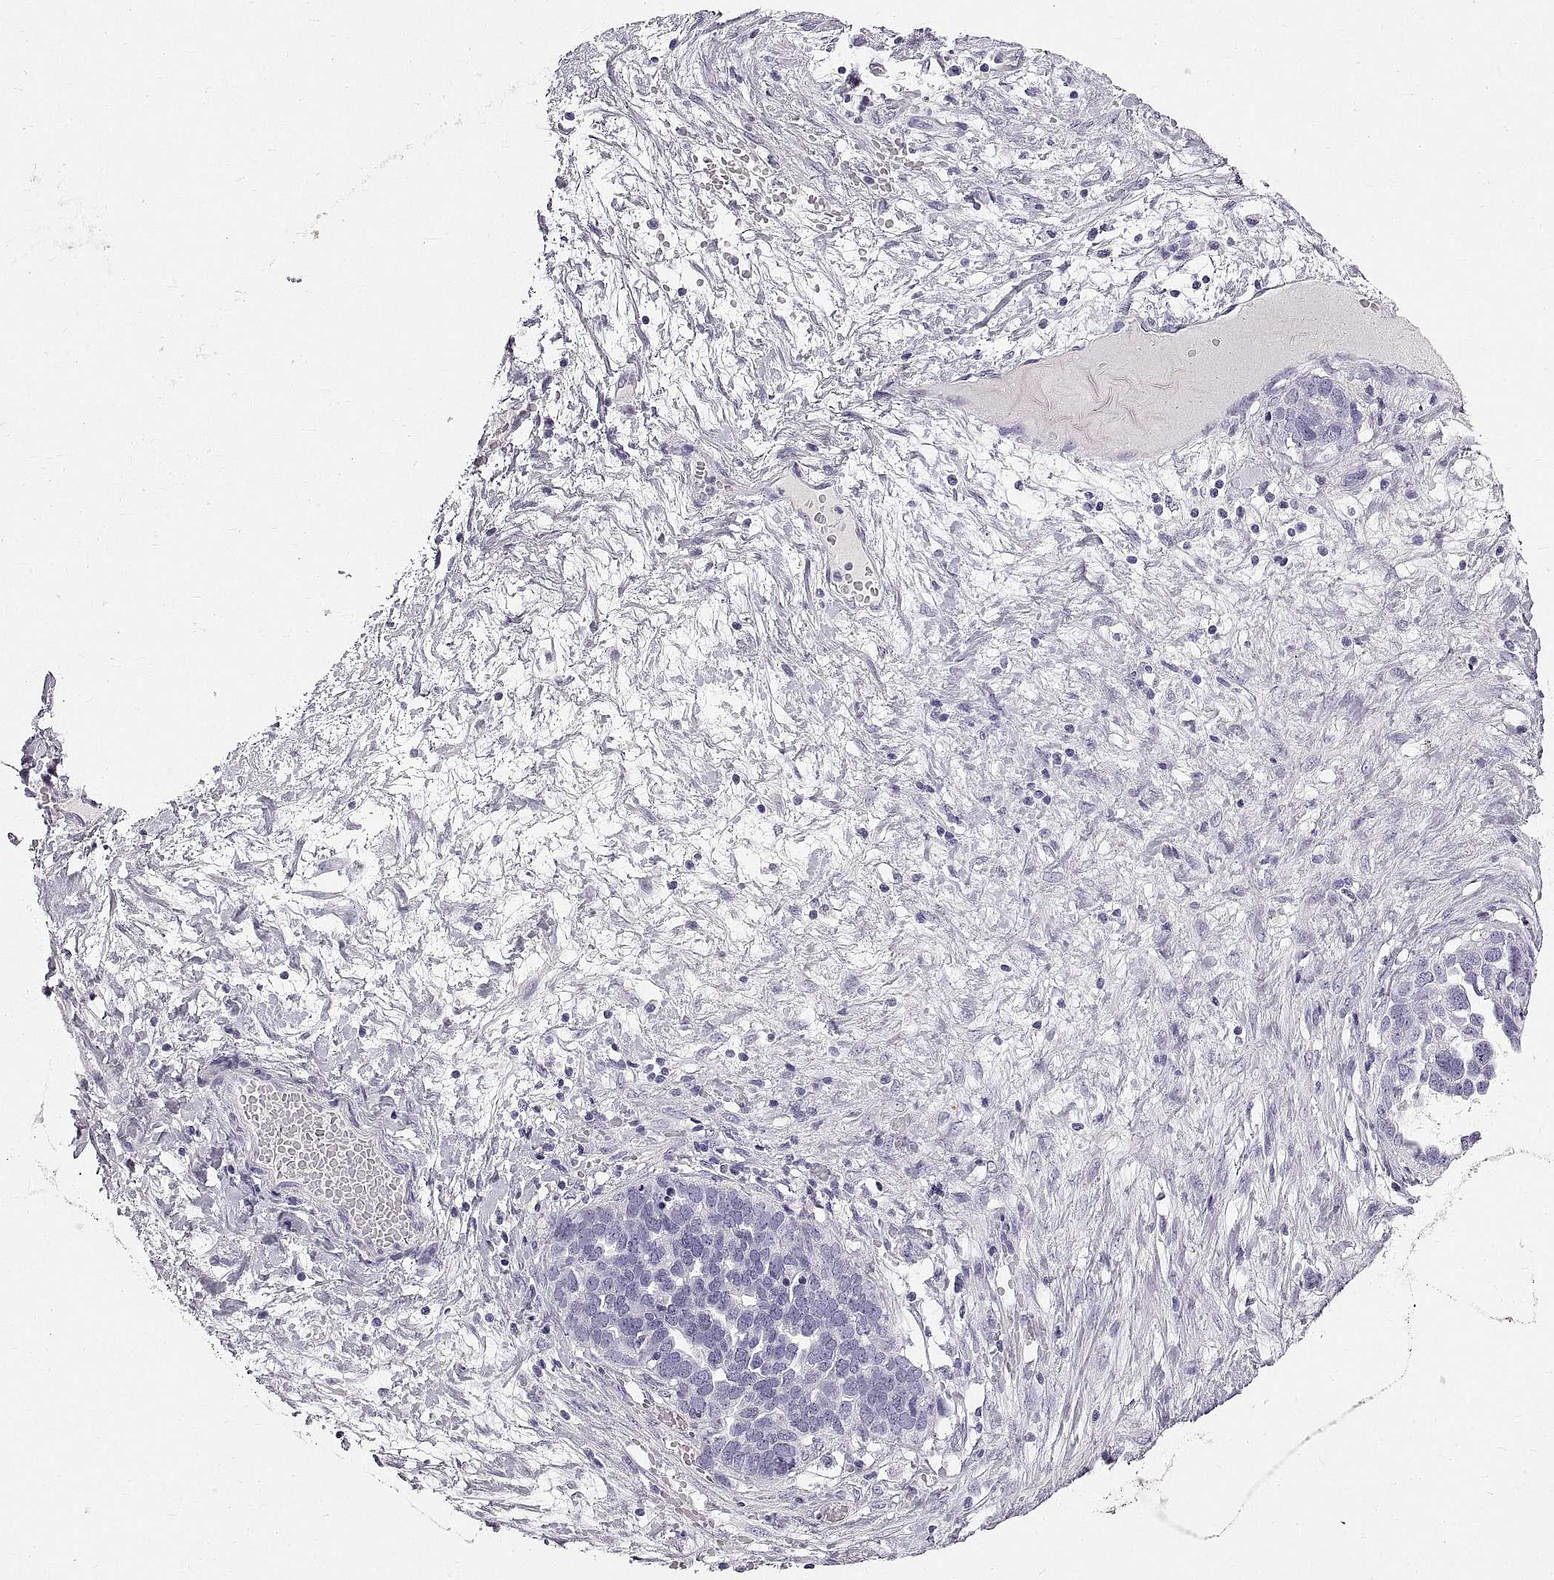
{"staining": {"intensity": "negative", "quantity": "none", "location": "none"}, "tissue": "ovarian cancer", "cell_type": "Tumor cells", "image_type": "cancer", "snomed": [{"axis": "morphology", "description": "Cystadenocarcinoma, serous, NOS"}, {"axis": "topography", "description": "Ovary"}], "caption": "High power microscopy histopathology image of an immunohistochemistry histopathology image of ovarian cancer, revealing no significant expression in tumor cells. (DAB immunohistochemistry, high magnification).", "gene": "WFDC8", "patient": {"sex": "female", "age": 54}}